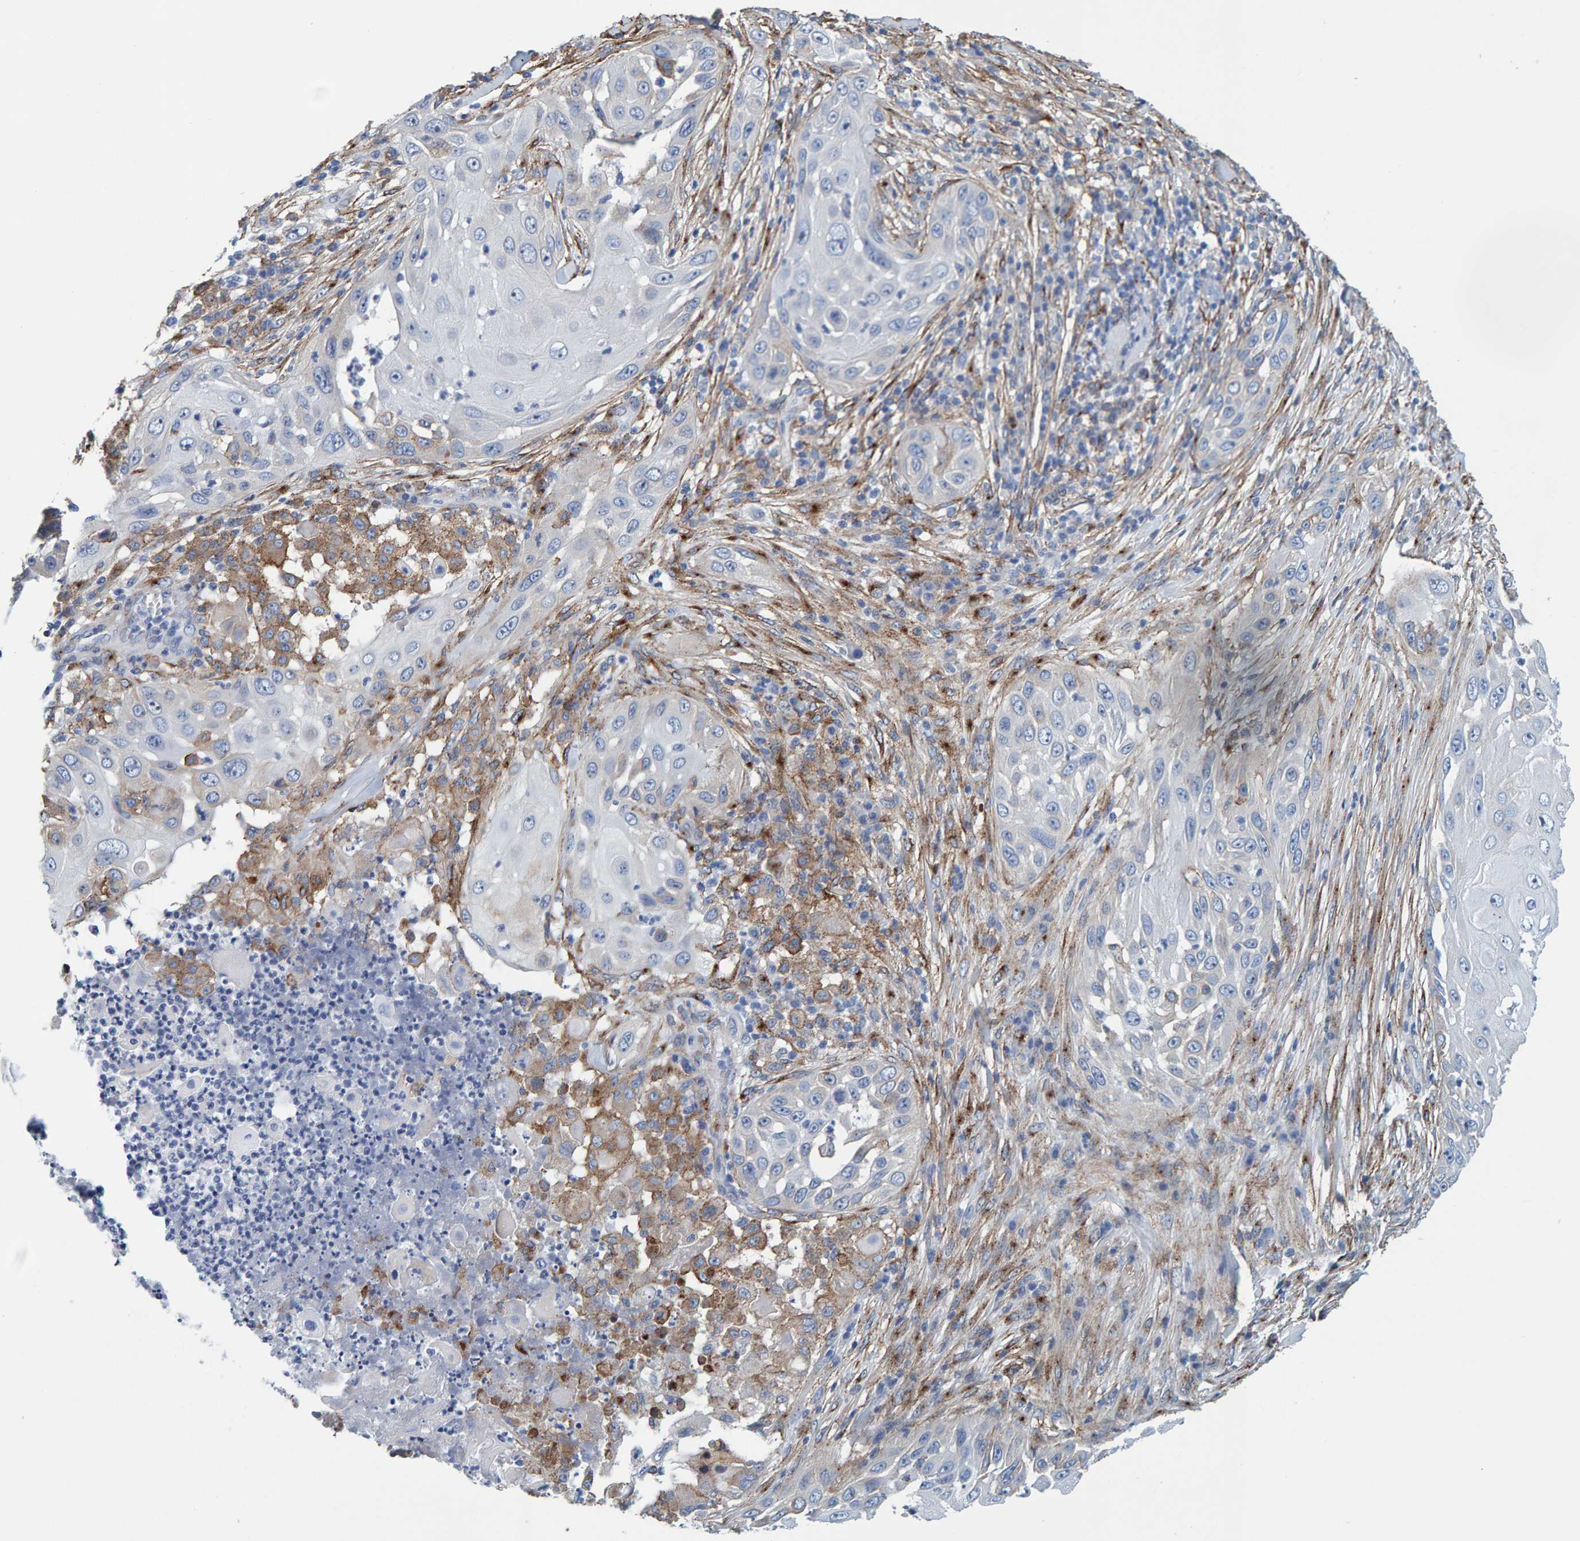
{"staining": {"intensity": "weak", "quantity": "<25%", "location": "cytoplasmic/membranous"}, "tissue": "skin cancer", "cell_type": "Tumor cells", "image_type": "cancer", "snomed": [{"axis": "morphology", "description": "Squamous cell carcinoma, NOS"}, {"axis": "topography", "description": "Skin"}], "caption": "This is a image of IHC staining of skin squamous cell carcinoma, which shows no positivity in tumor cells. The staining was performed using DAB (3,3'-diaminobenzidine) to visualize the protein expression in brown, while the nuclei were stained in blue with hematoxylin (Magnification: 20x).", "gene": "LRP1", "patient": {"sex": "female", "age": 44}}